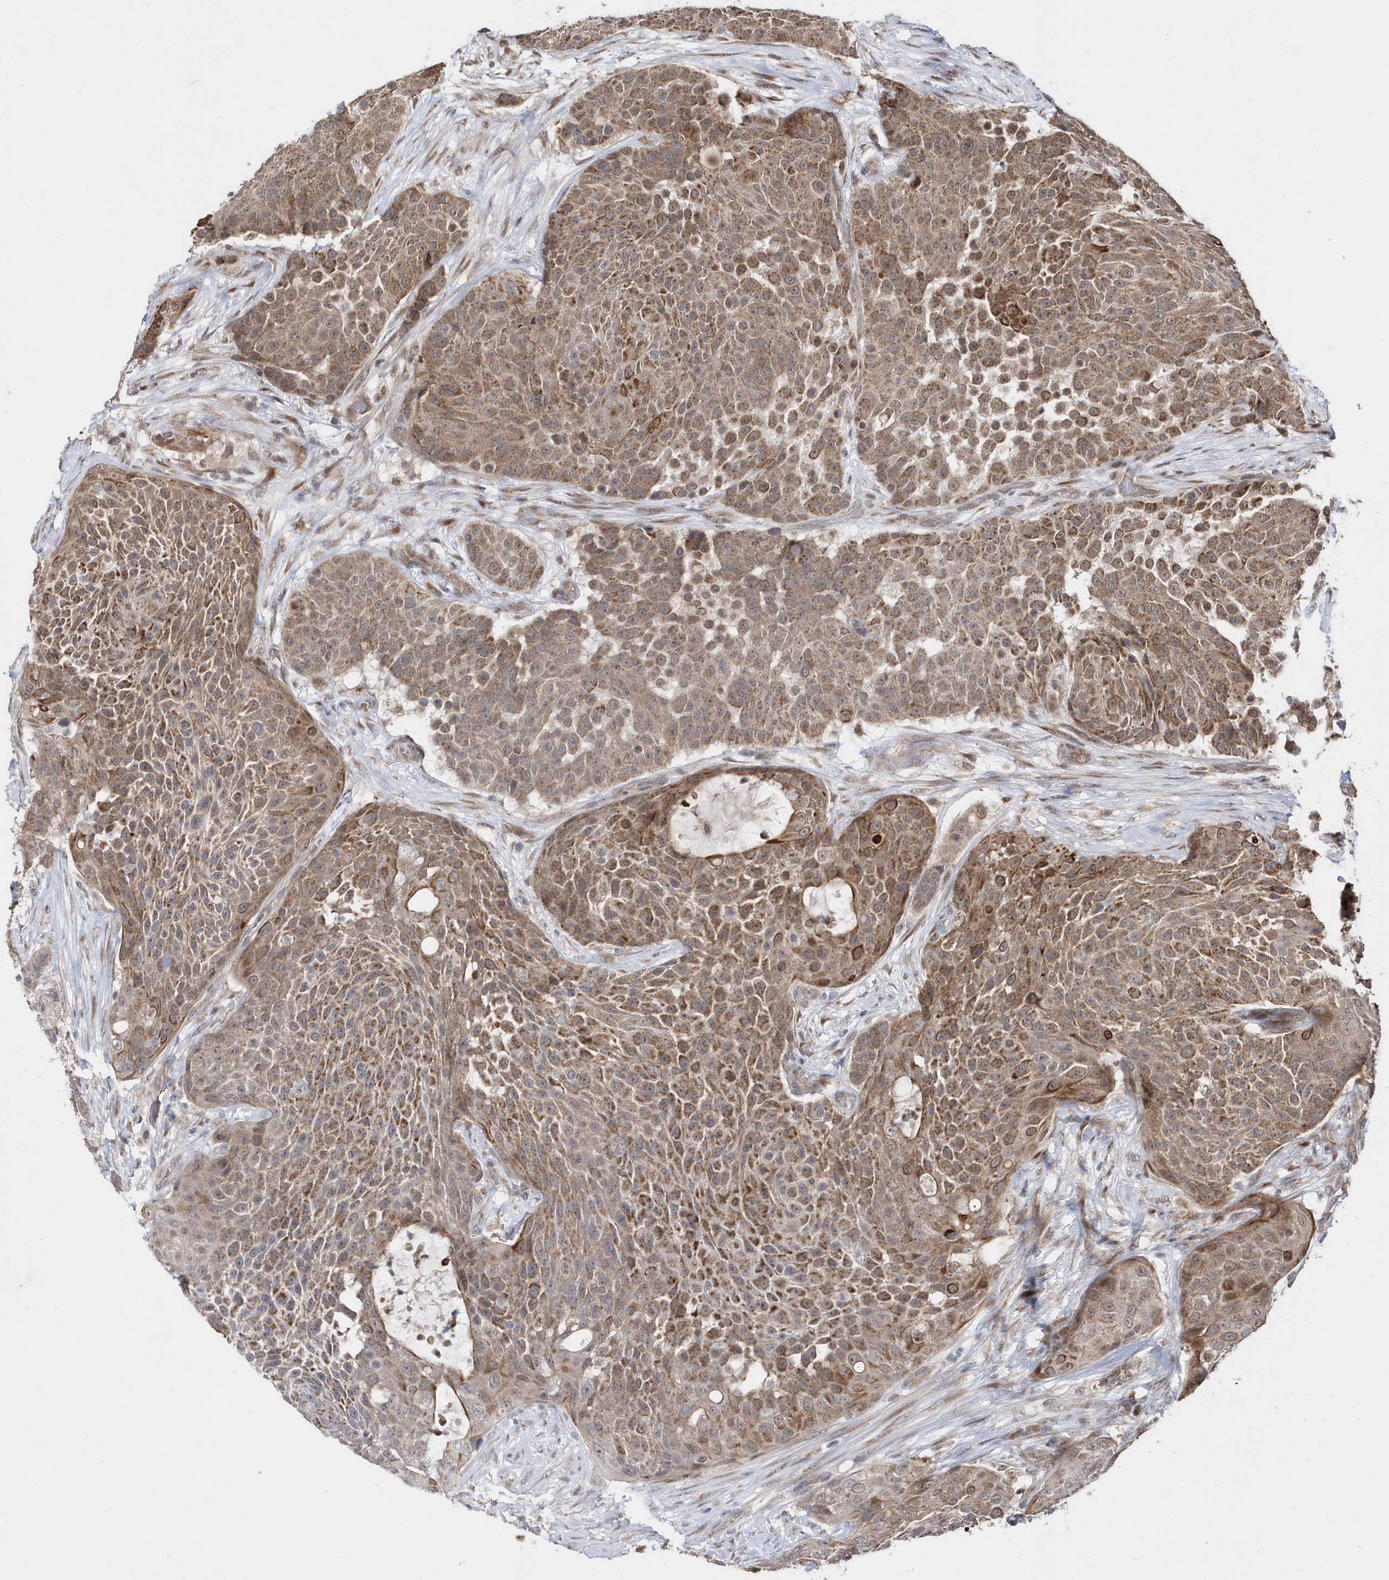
{"staining": {"intensity": "moderate", "quantity": ">75%", "location": "cytoplasmic/membranous"}, "tissue": "urothelial cancer", "cell_type": "Tumor cells", "image_type": "cancer", "snomed": [{"axis": "morphology", "description": "Urothelial carcinoma, High grade"}, {"axis": "topography", "description": "Urinary bladder"}], "caption": "This photomicrograph reveals IHC staining of urothelial cancer, with medium moderate cytoplasmic/membranous expression in about >75% of tumor cells.", "gene": "DALRD3", "patient": {"sex": "female", "age": 63}}